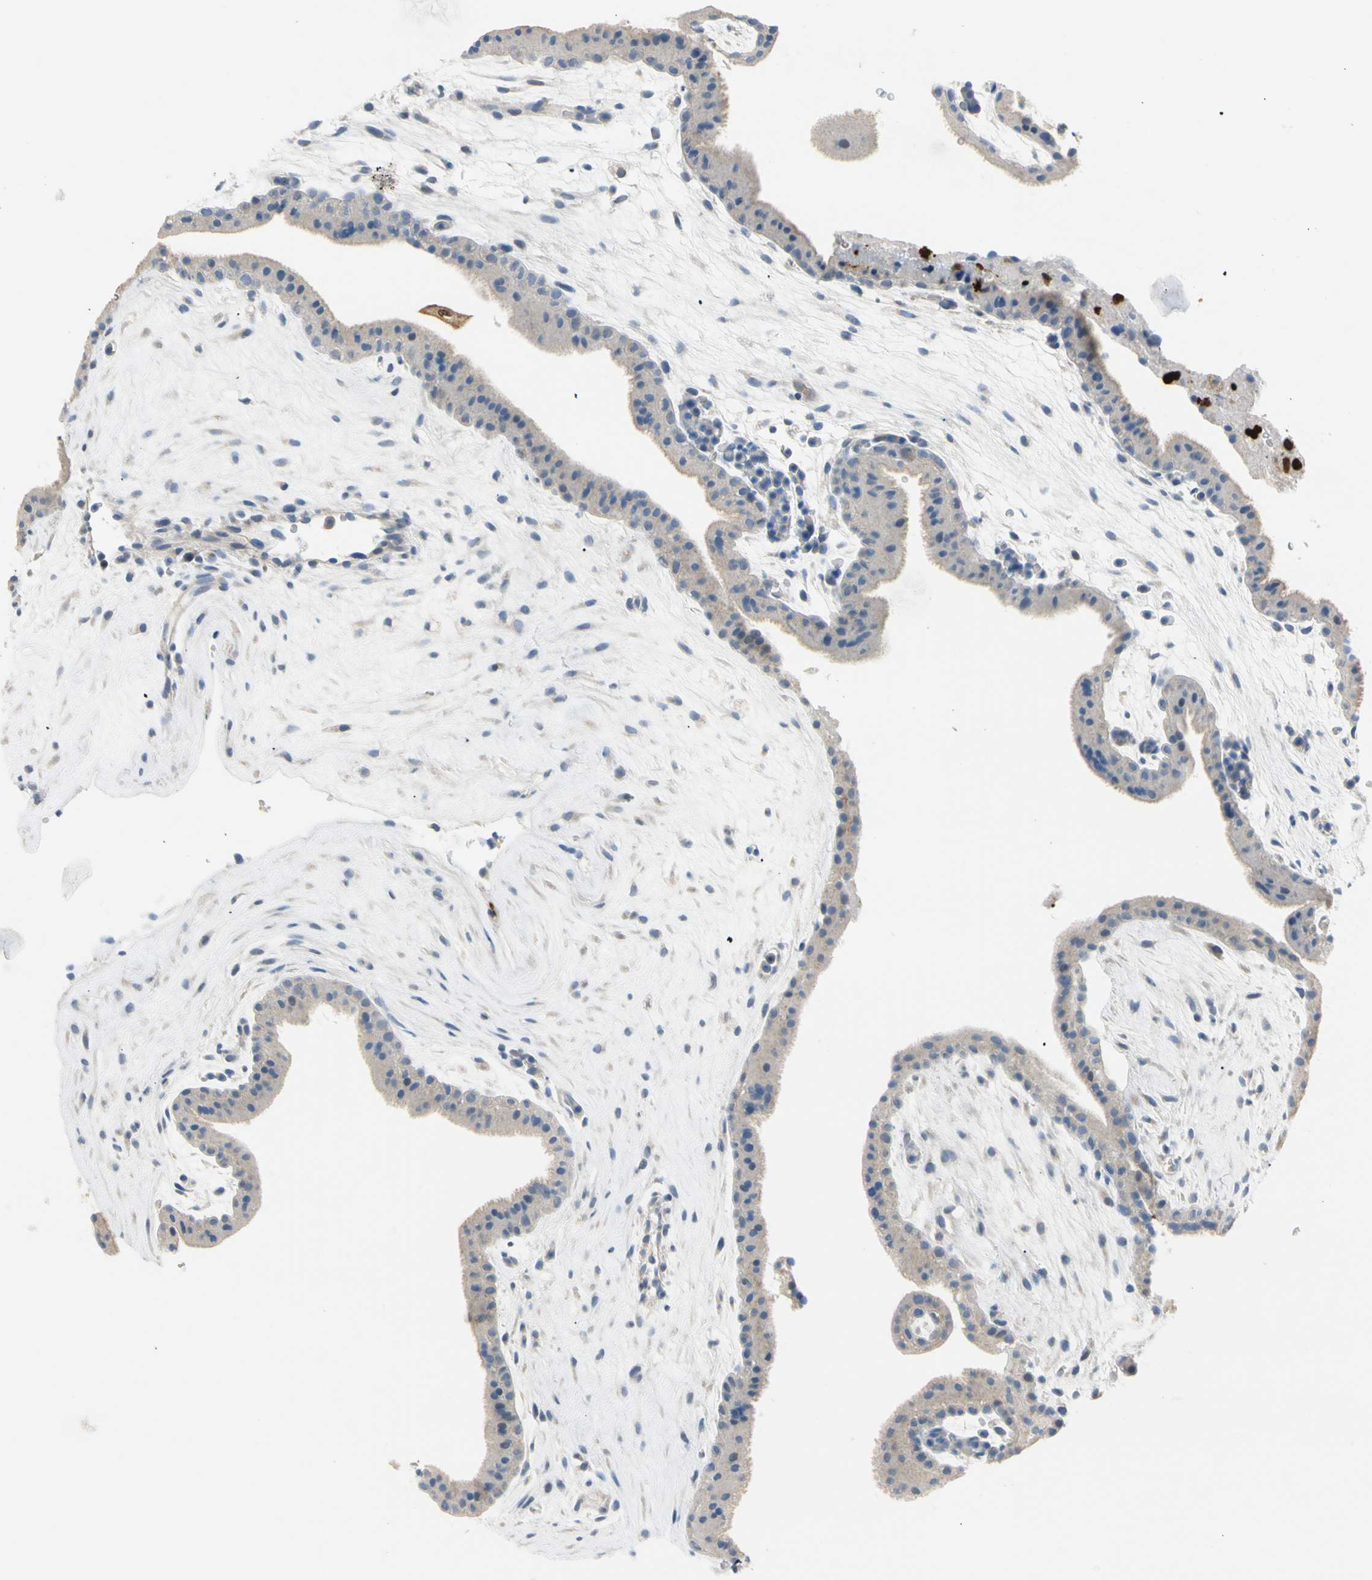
{"staining": {"intensity": "weak", "quantity": "25%-75%", "location": "cytoplasmic/membranous"}, "tissue": "placenta", "cell_type": "Trophoblastic cells", "image_type": "normal", "snomed": [{"axis": "morphology", "description": "Normal tissue, NOS"}, {"axis": "topography", "description": "Placenta"}], "caption": "This is a photomicrograph of immunohistochemistry (IHC) staining of normal placenta, which shows weak staining in the cytoplasmic/membranous of trophoblastic cells.", "gene": "TRAF5", "patient": {"sex": "female", "age": 19}}